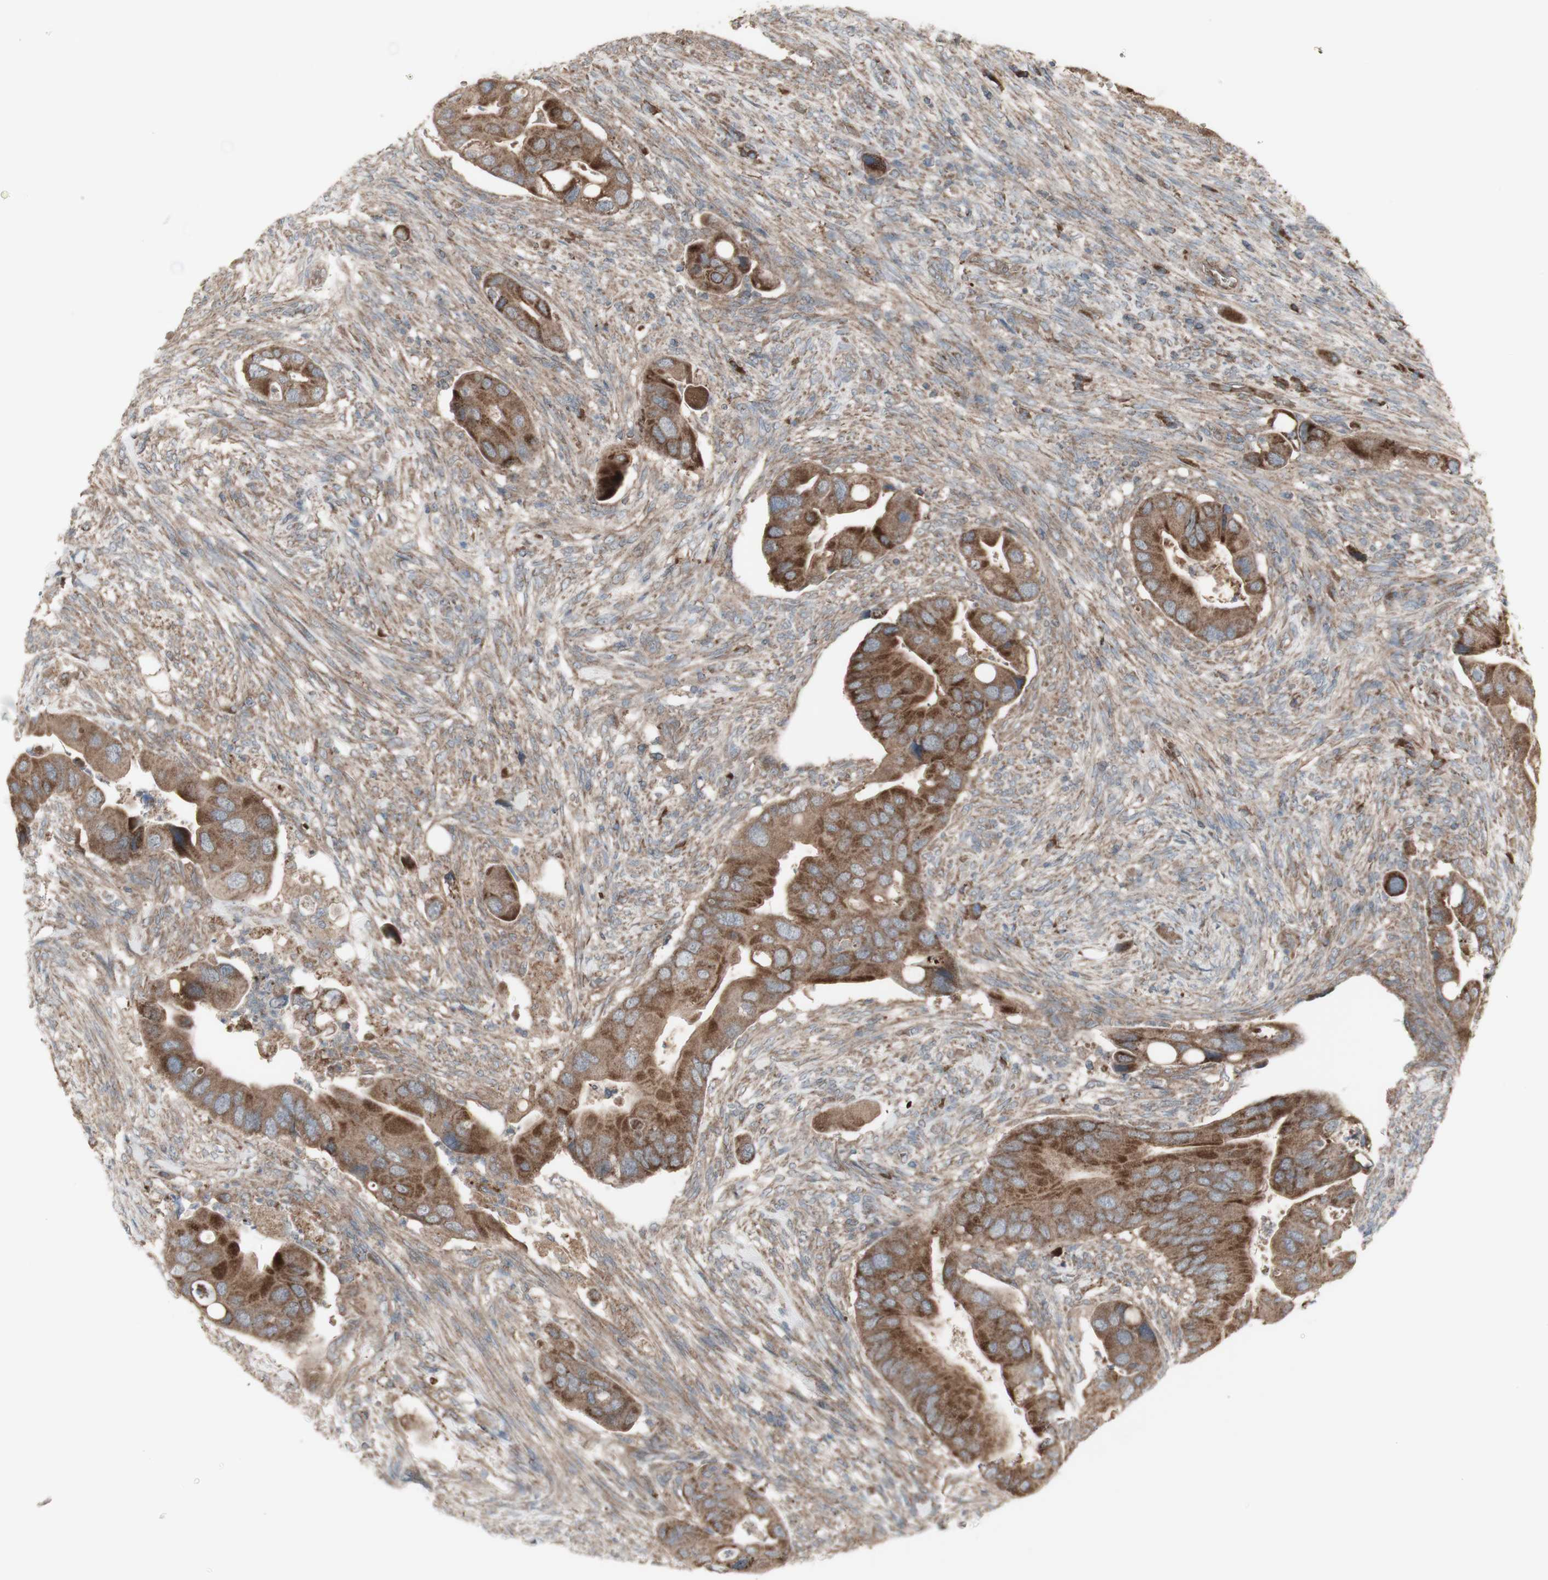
{"staining": {"intensity": "moderate", "quantity": ">75%", "location": "cytoplasmic/membranous"}, "tissue": "colorectal cancer", "cell_type": "Tumor cells", "image_type": "cancer", "snomed": [{"axis": "morphology", "description": "Adenocarcinoma, NOS"}, {"axis": "topography", "description": "Rectum"}], "caption": "IHC (DAB) staining of colorectal cancer shows moderate cytoplasmic/membranous protein expression in approximately >75% of tumor cells.", "gene": "SHC1", "patient": {"sex": "female", "age": 57}}